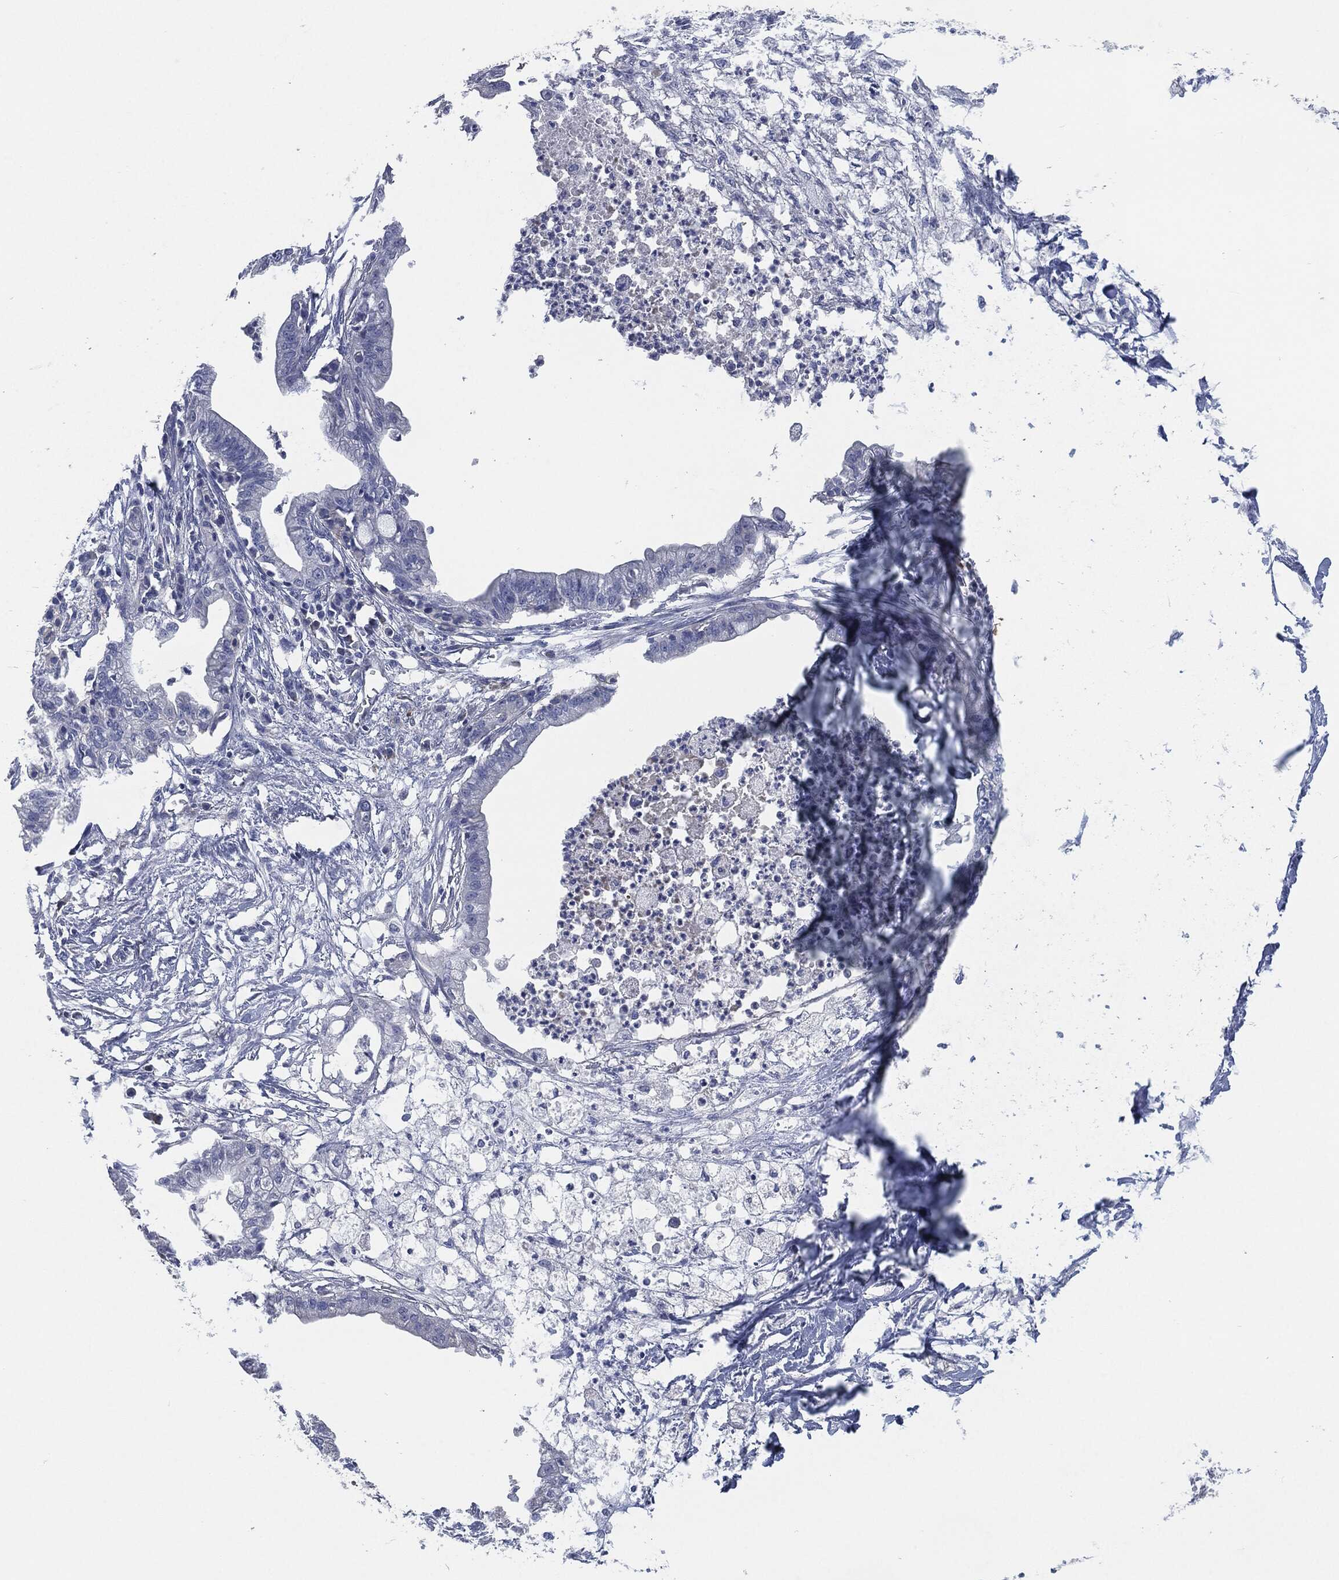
{"staining": {"intensity": "negative", "quantity": "none", "location": "none"}, "tissue": "pancreatic cancer", "cell_type": "Tumor cells", "image_type": "cancer", "snomed": [{"axis": "morphology", "description": "Normal tissue, NOS"}, {"axis": "morphology", "description": "Adenocarcinoma, NOS"}, {"axis": "topography", "description": "Pancreas"}], "caption": "Adenocarcinoma (pancreatic) was stained to show a protein in brown. There is no significant expression in tumor cells. (DAB immunohistochemistry (IHC) with hematoxylin counter stain).", "gene": "CD27", "patient": {"sex": "female", "age": 58}}